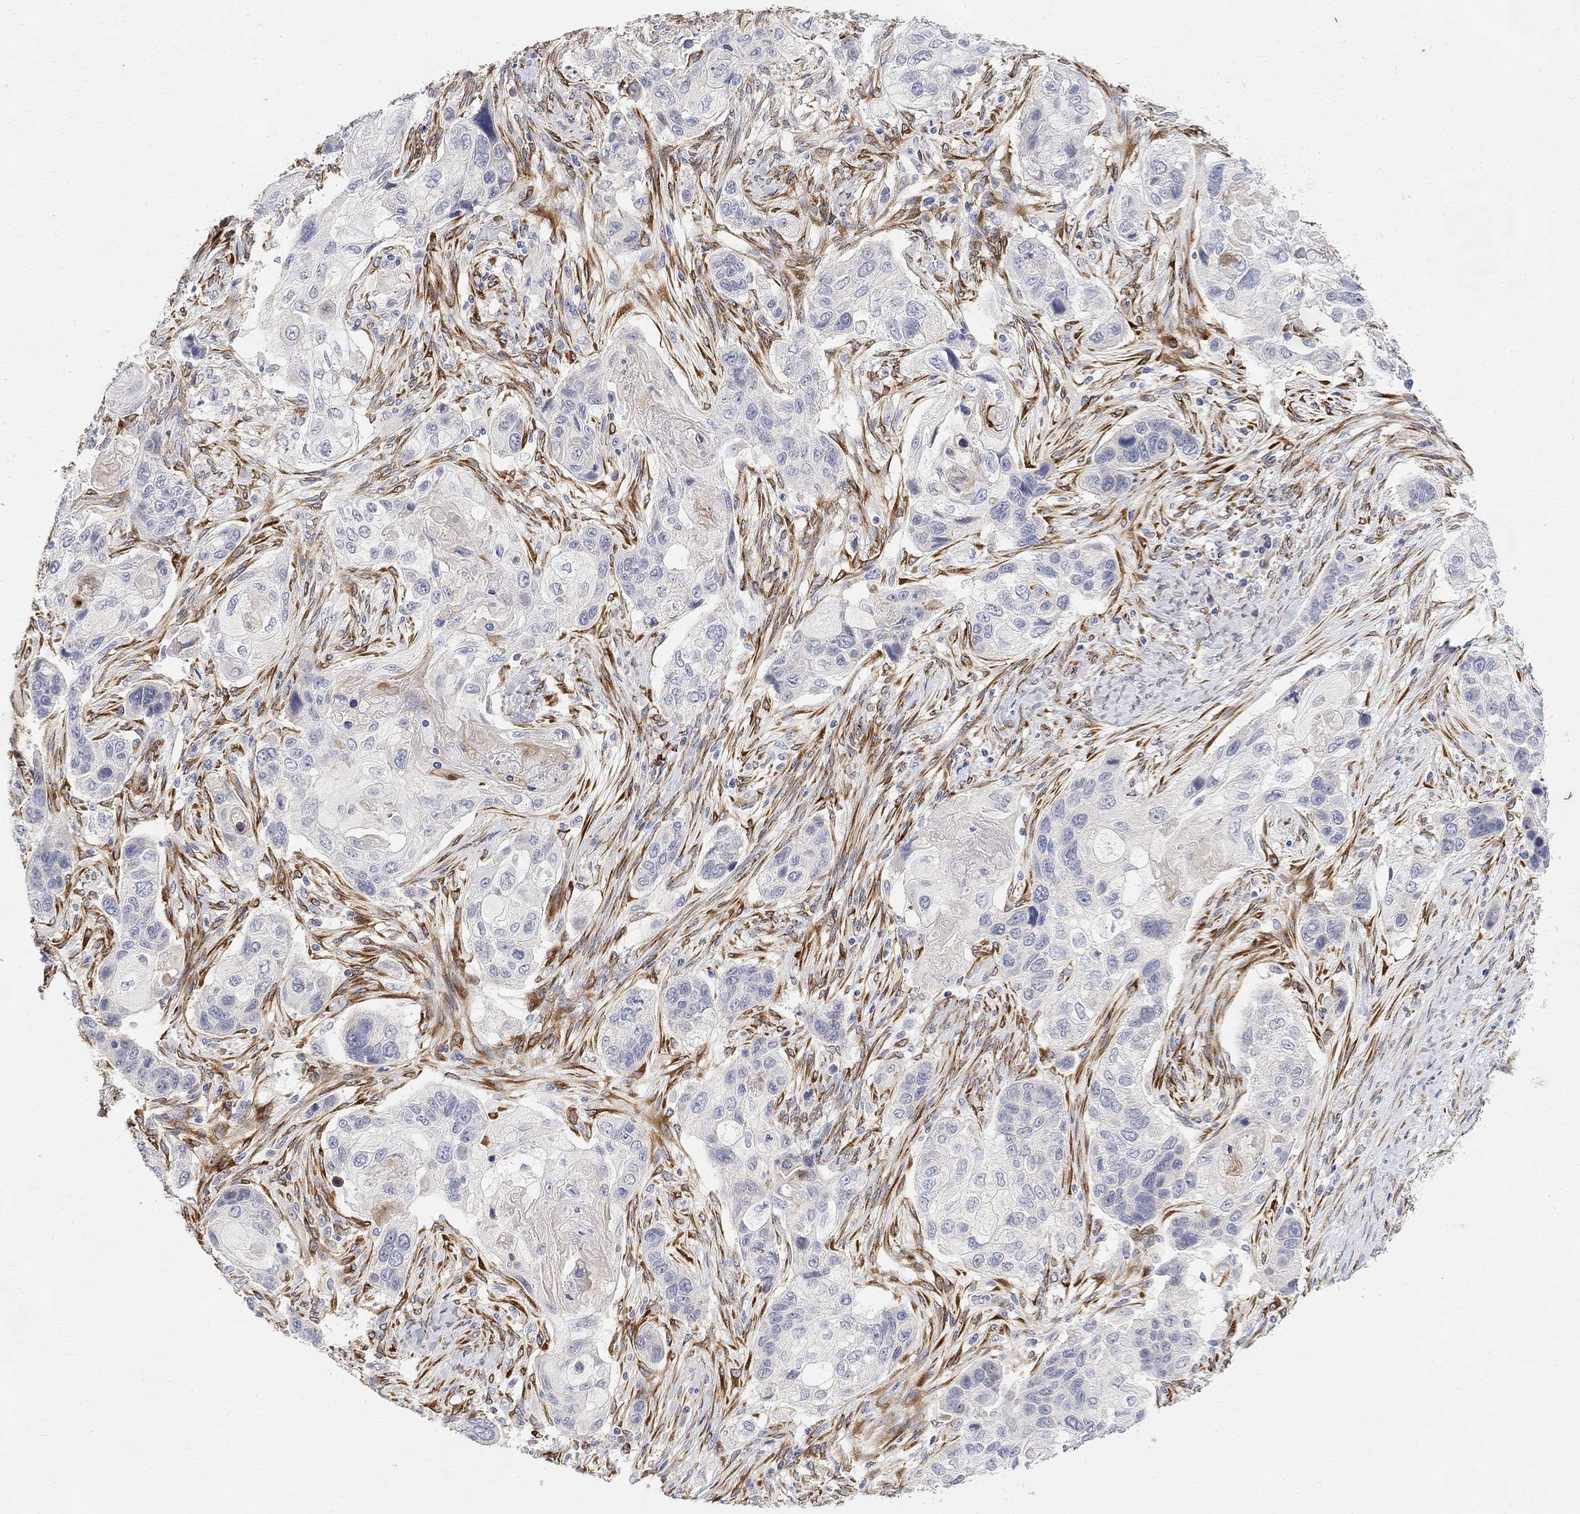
{"staining": {"intensity": "negative", "quantity": "none", "location": "none"}, "tissue": "lung cancer", "cell_type": "Tumor cells", "image_type": "cancer", "snomed": [{"axis": "morphology", "description": "Normal tissue, NOS"}, {"axis": "morphology", "description": "Squamous cell carcinoma, NOS"}, {"axis": "topography", "description": "Bronchus"}, {"axis": "topography", "description": "Lung"}], "caption": "DAB (3,3'-diaminobenzidine) immunohistochemical staining of human squamous cell carcinoma (lung) shows no significant expression in tumor cells.", "gene": "FNDC5", "patient": {"sex": "male", "age": 69}}